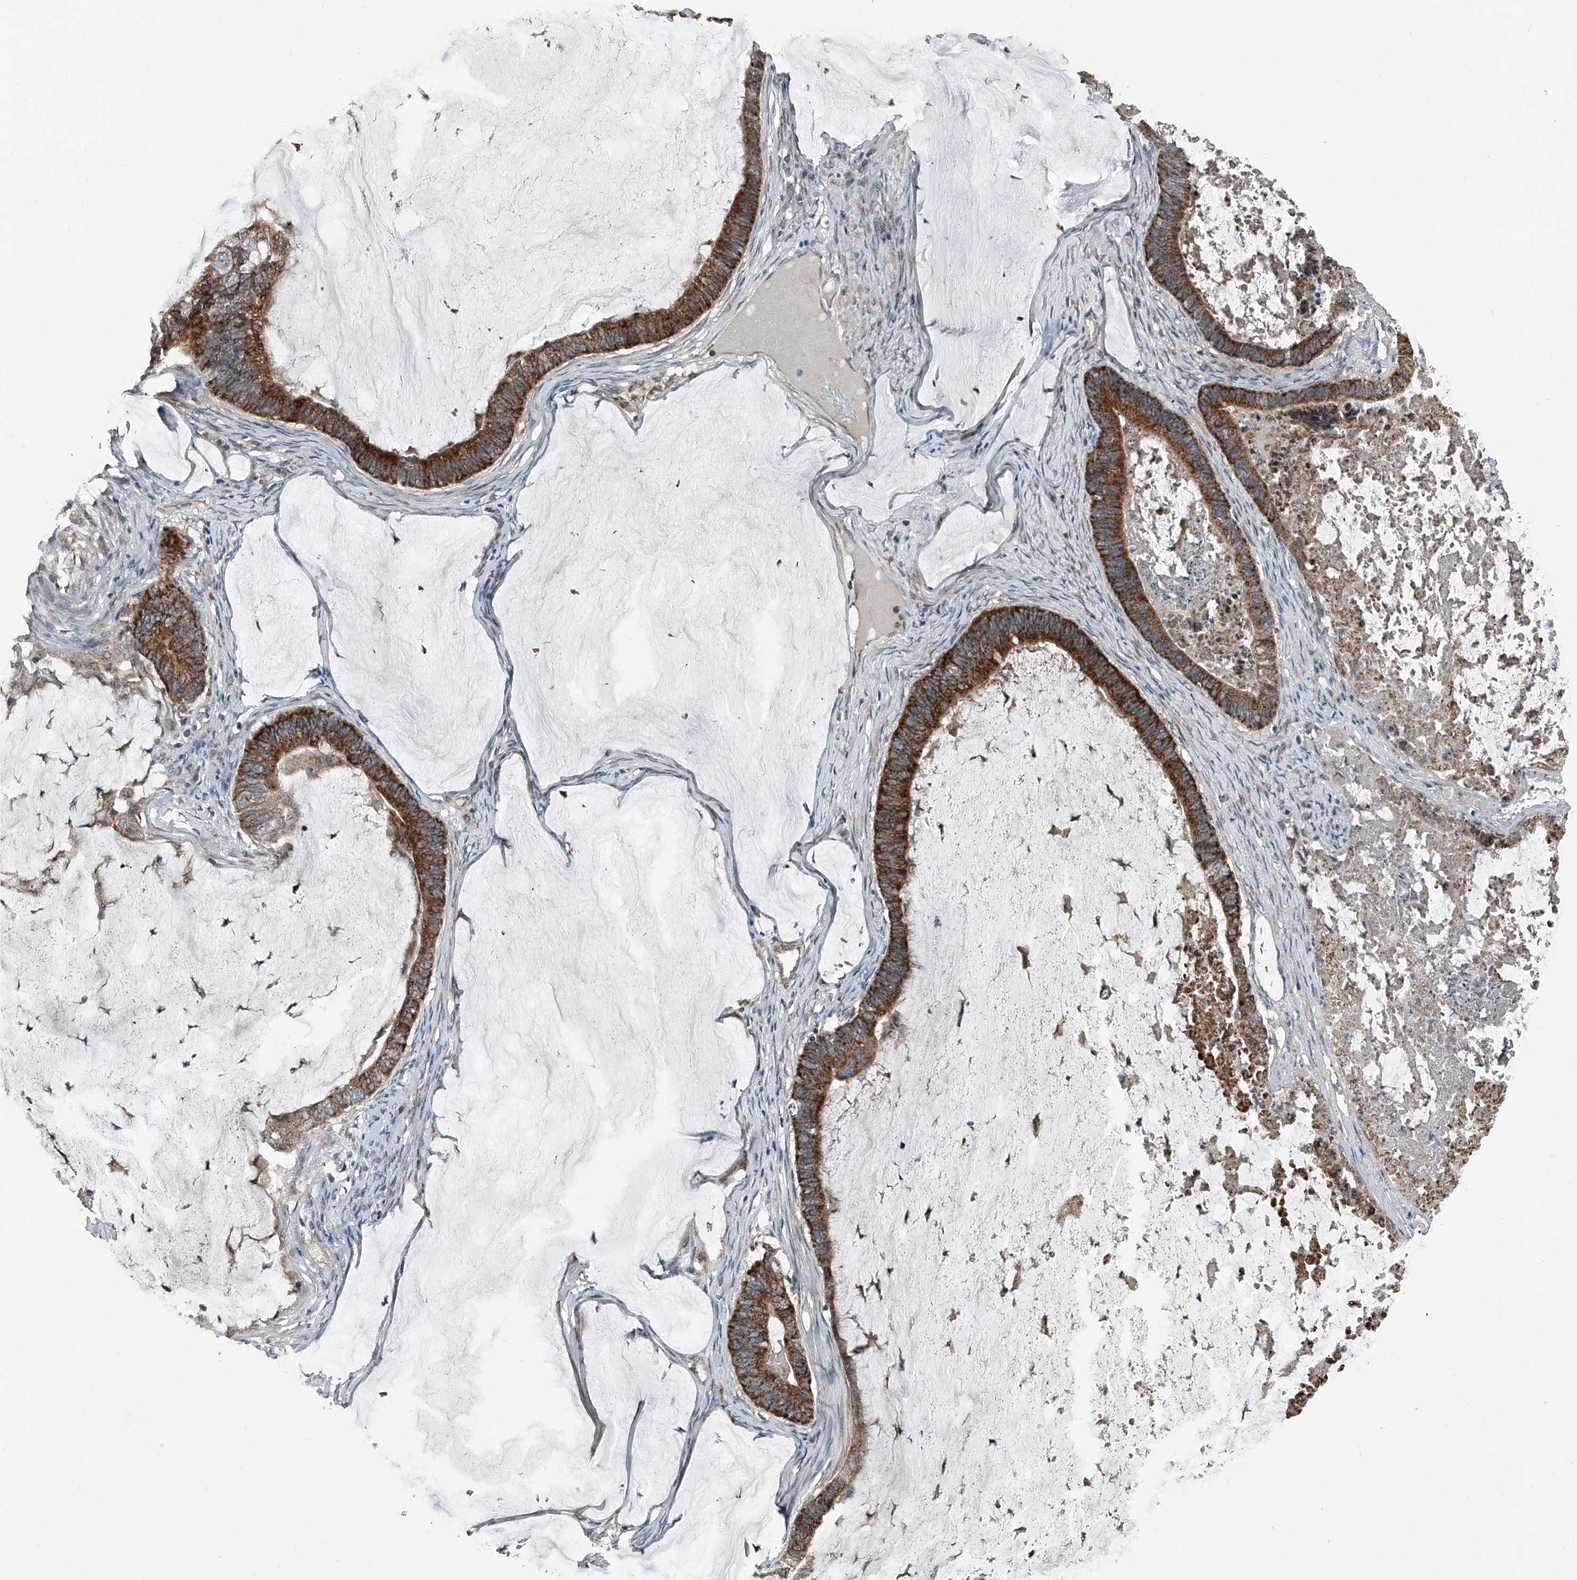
{"staining": {"intensity": "strong", "quantity": ">75%", "location": "cytoplasmic/membranous"}, "tissue": "ovarian cancer", "cell_type": "Tumor cells", "image_type": "cancer", "snomed": [{"axis": "morphology", "description": "Cystadenocarcinoma, mucinous, NOS"}, {"axis": "topography", "description": "Ovary"}], "caption": "Brown immunohistochemical staining in human ovarian cancer (mucinous cystadenocarcinoma) displays strong cytoplasmic/membranous staining in about >75% of tumor cells.", "gene": "CHRNA7", "patient": {"sex": "female", "age": 61}}